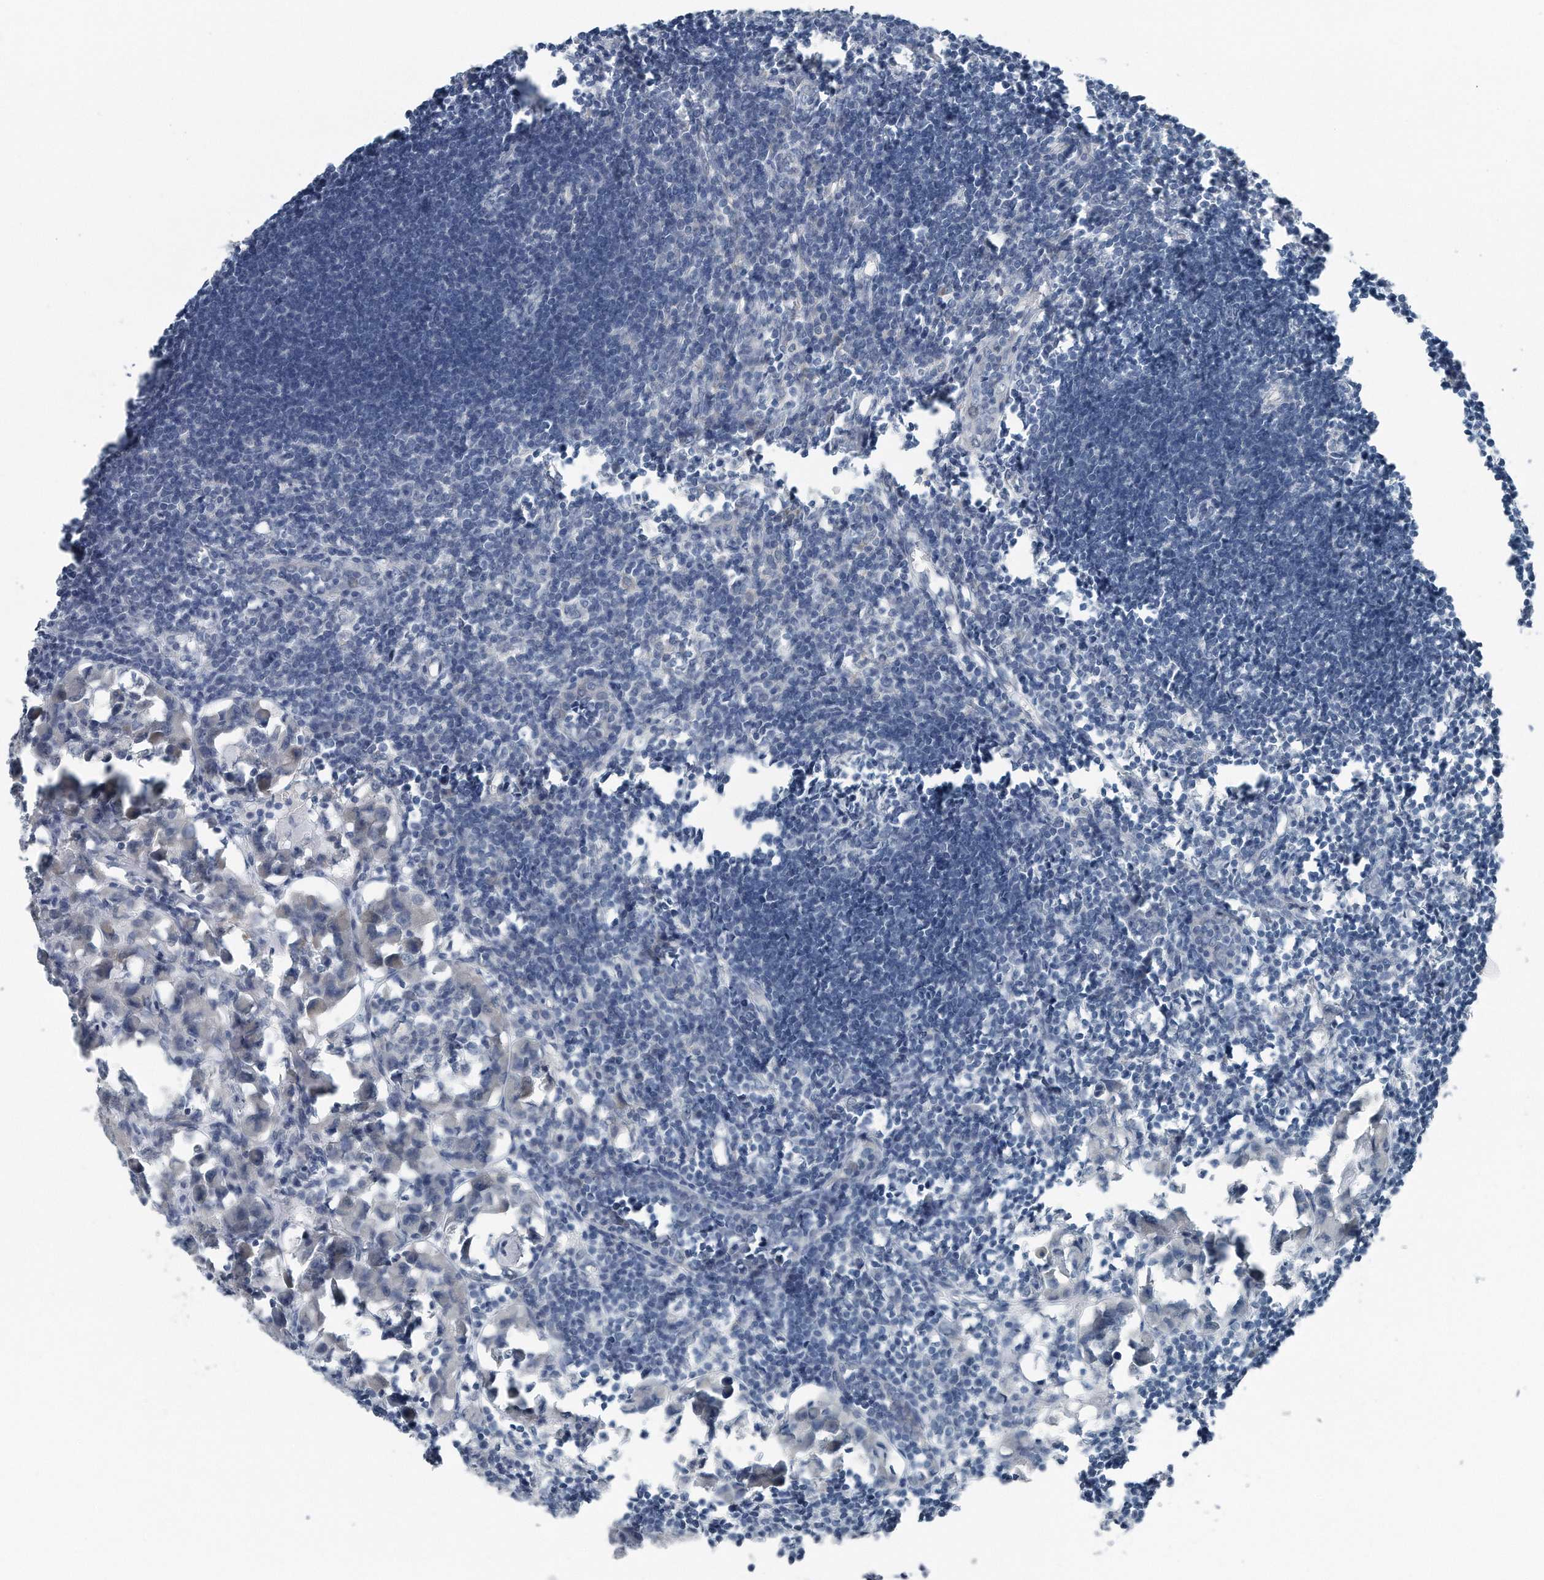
{"staining": {"intensity": "negative", "quantity": "none", "location": "none"}, "tissue": "lymph node", "cell_type": "Germinal center cells", "image_type": "normal", "snomed": [{"axis": "morphology", "description": "Normal tissue, NOS"}, {"axis": "morphology", "description": "Malignant melanoma, Metastatic site"}, {"axis": "topography", "description": "Lymph node"}], "caption": "An immunohistochemistry (IHC) image of benign lymph node is shown. There is no staining in germinal center cells of lymph node. (Immunohistochemistry, brightfield microscopy, high magnification).", "gene": "YRDC", "patient": {"sex": "male", "age": 41}}